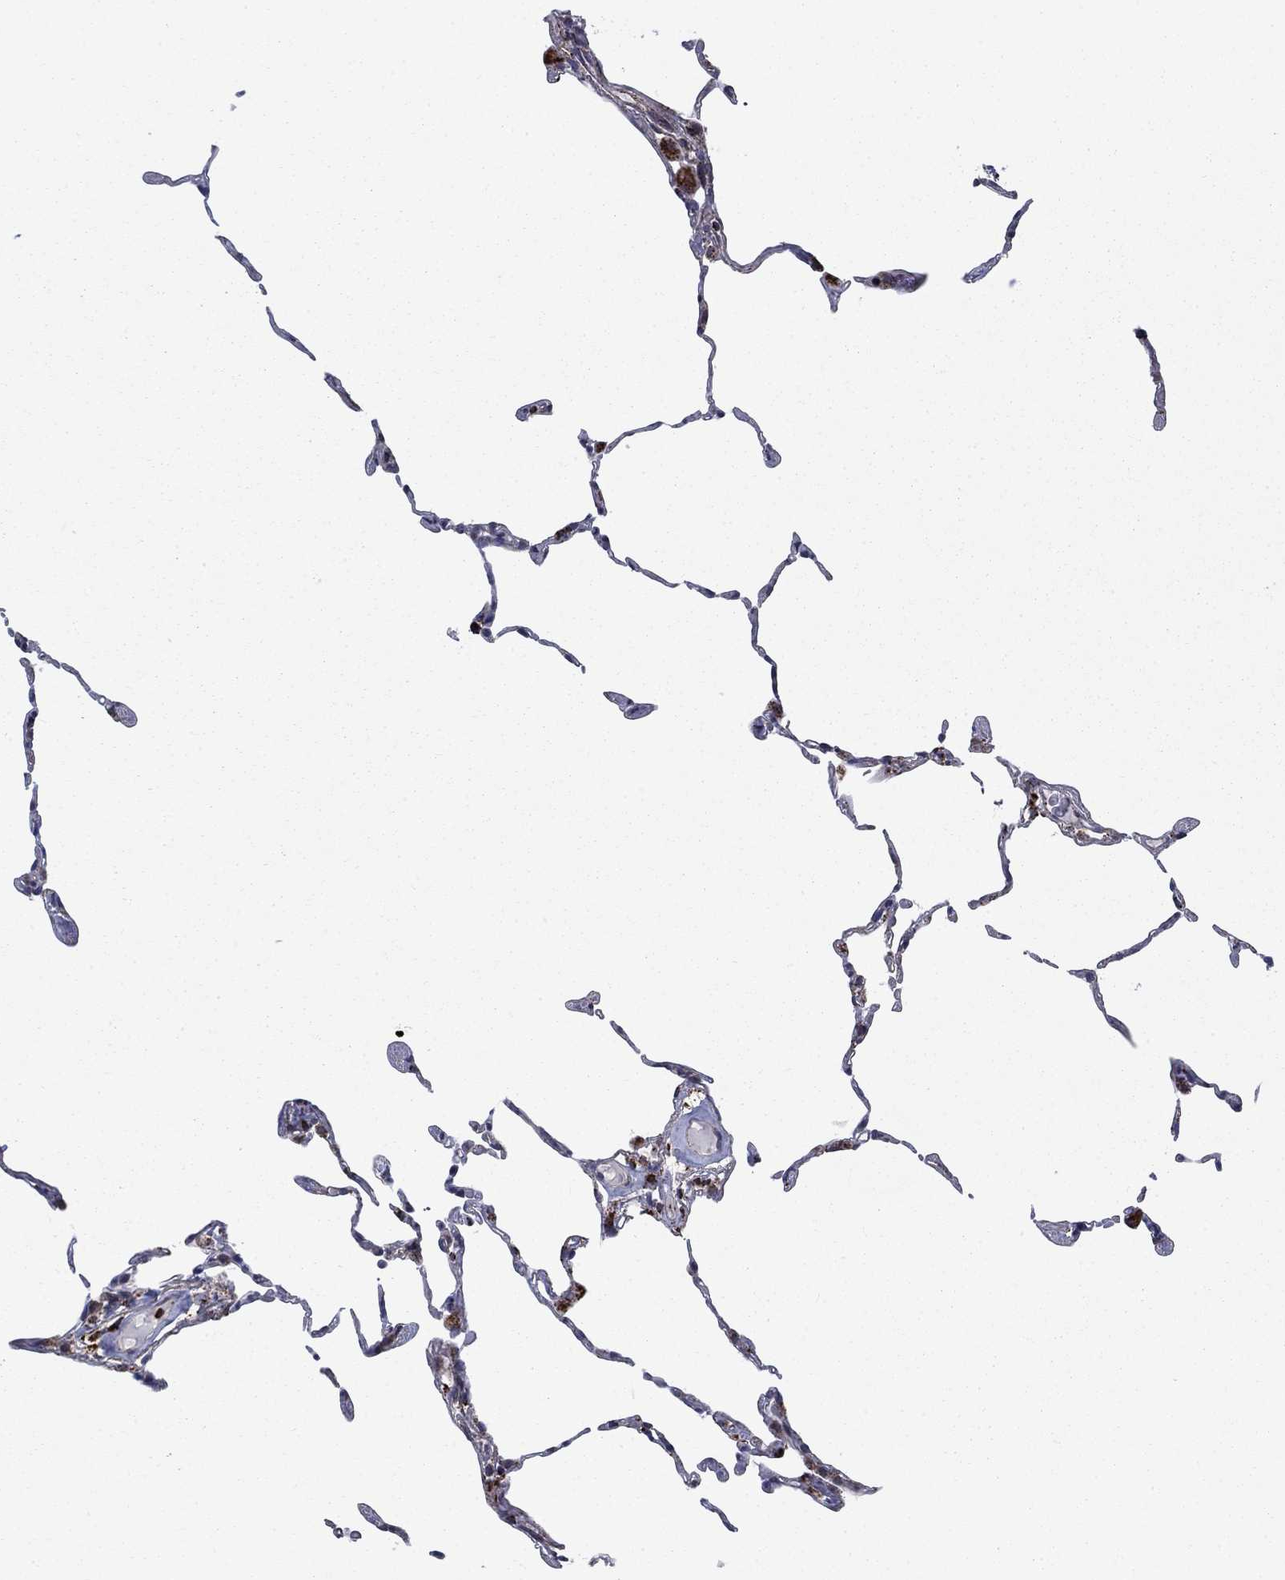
{"staining": {"intensity": "moderate", "quantity": ">75%", "location": "cytoplasmic/membranous"}, "tissue": "lung", "cell_type": "Alveolar cells", "image_type": "normal", "snomed": [{"axis": "morphology", "description": "Normal tissue, NOS"}, {"axis": "topography", "description": "Lung"}], "caption": "Immunohistochemical staining of benign human lung exhibits moderate cytoplasmic/membranous protein staining in about >75% of alveolar cells.", "gene": "MOAP1", "patient": {"sex": "female", "age": 57}}